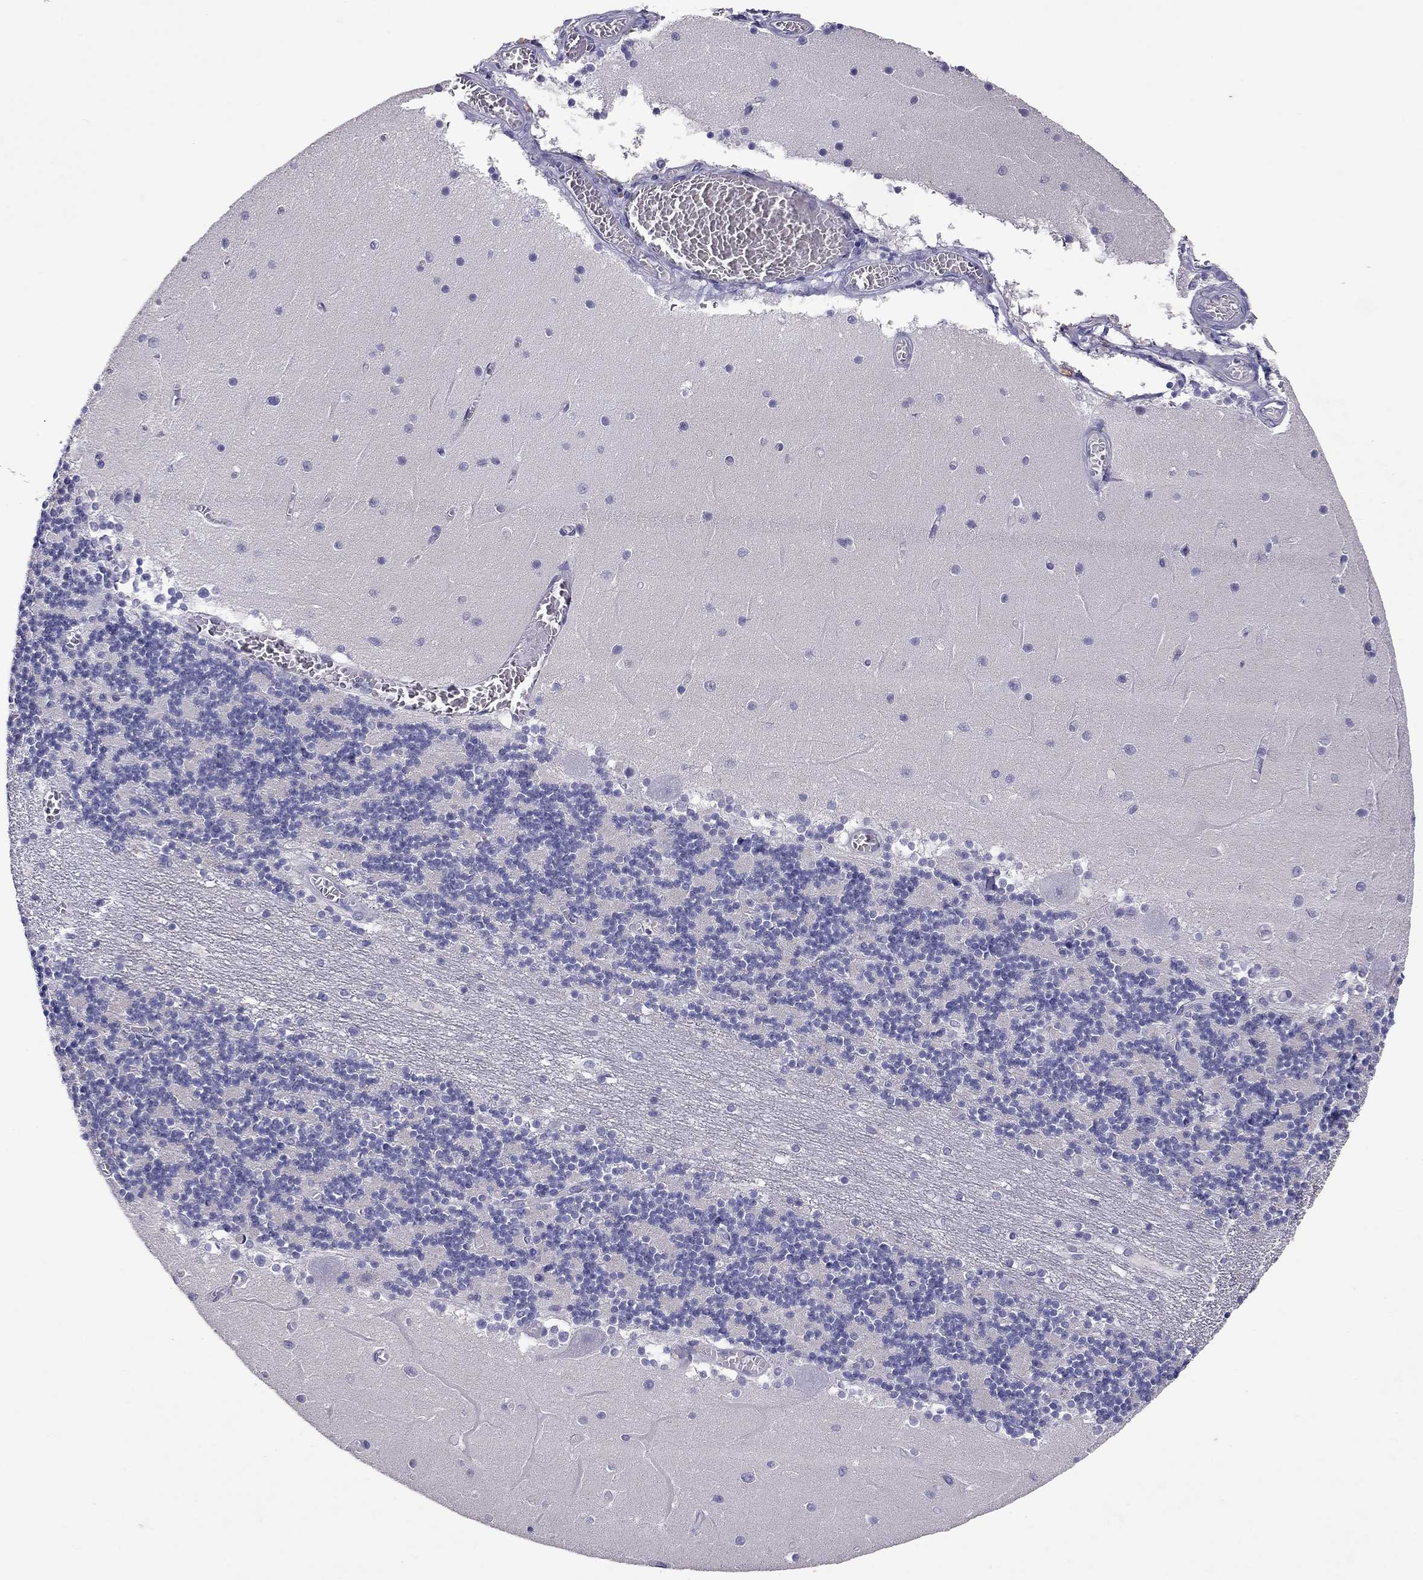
{"staining": {"intensity": "negative", "quantity": "none", "location": "none"}, "tissue": "cerebellum", "cell_type": "Cells in granular layer", "image_type": "normal", "snomed": [{"axis": "morphology", "description": "Normal tissue, NOS"}, {"axis": "topography", "description": "Cerebellum"}], "caption": "The immunohistochemistry micrograph has no significant positivity in cells in granular layer of cerebellum. (DAB (3,3'-diaminobenzidine) immunohistochemistry with hematoxylin counter stain).", "gene": "CALHM1", "patient": {"sex": "female", "age": 28}}